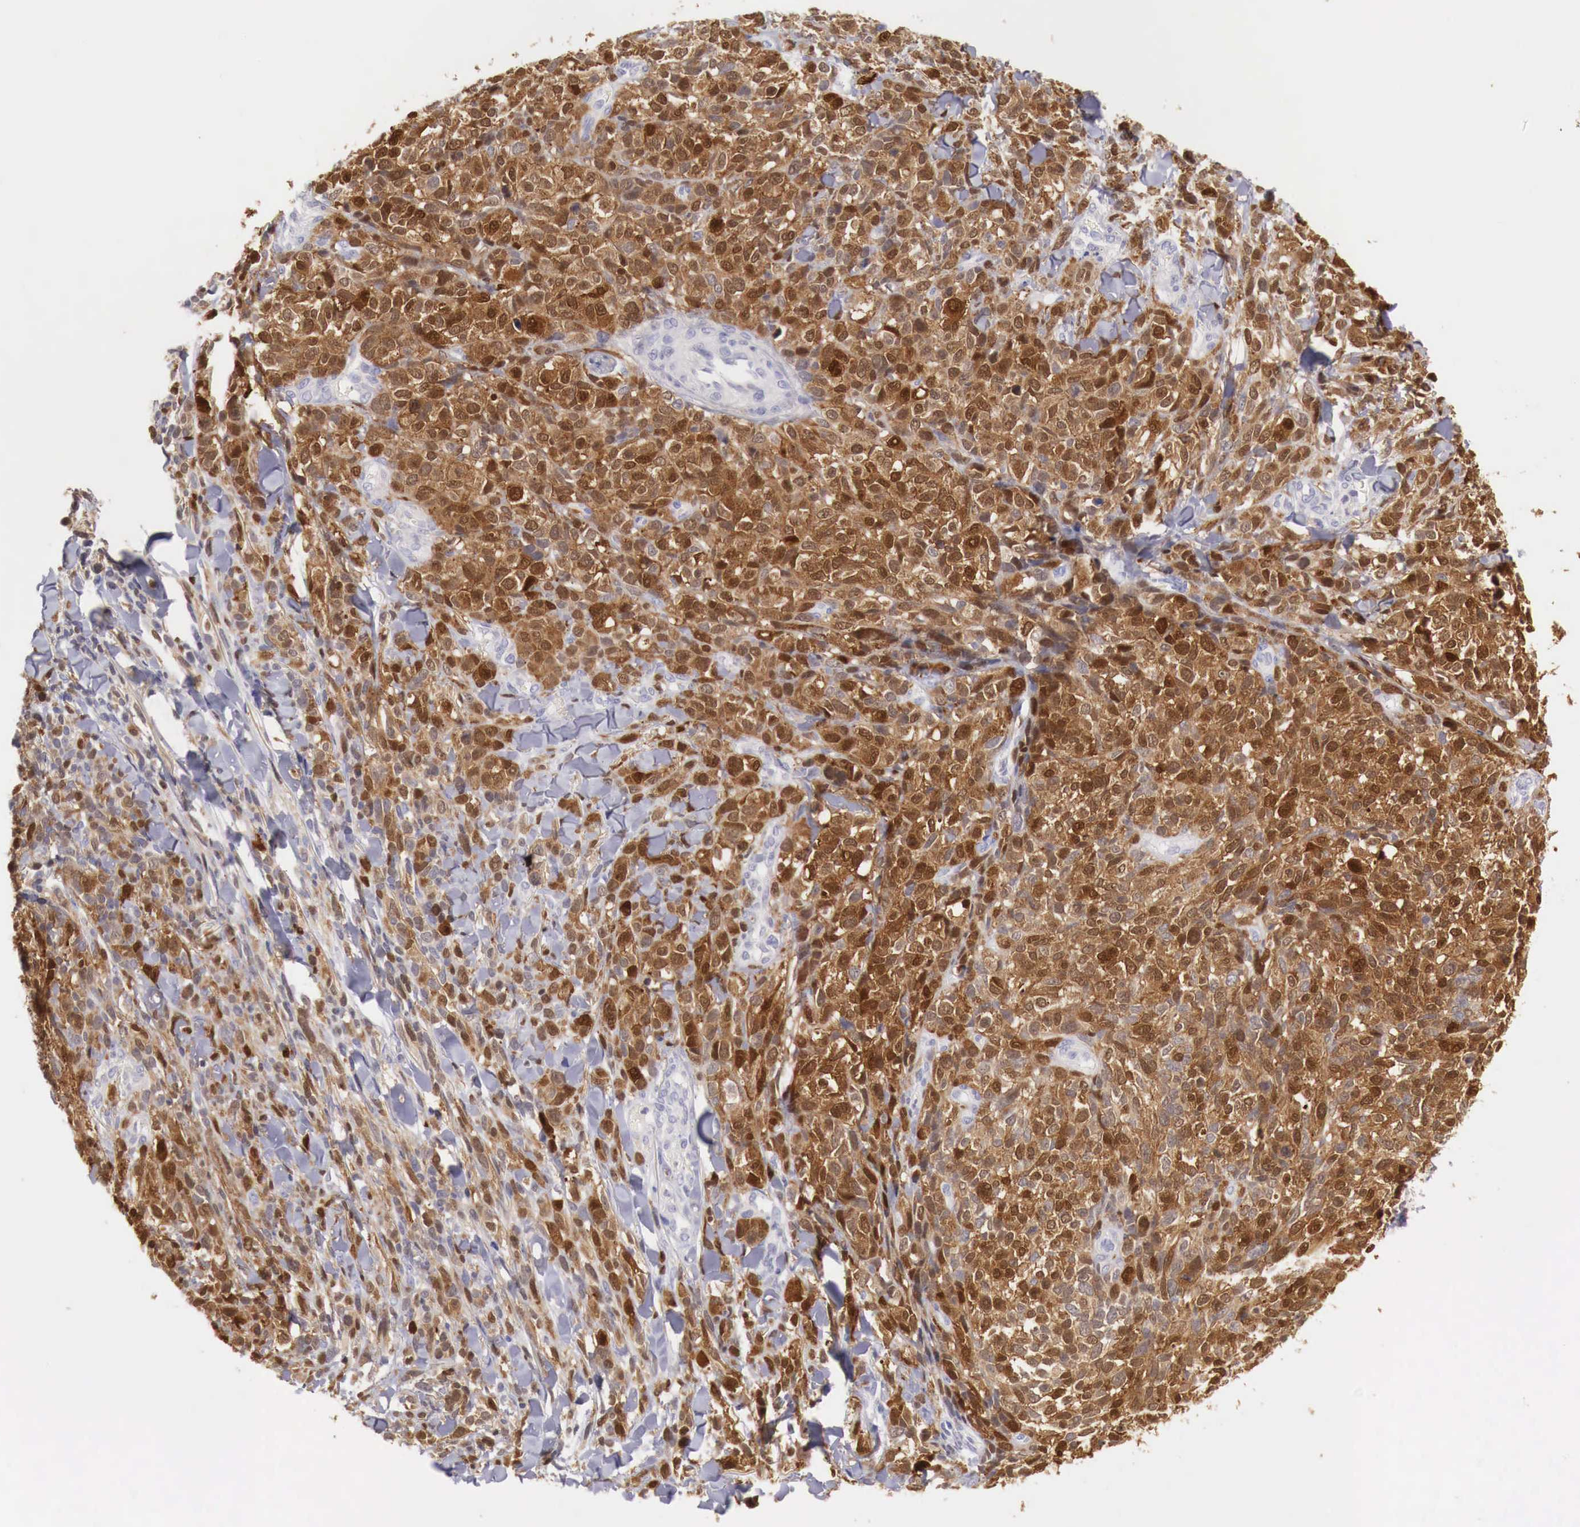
{"staining": {"intensity": "moderate", "quantity": "25%-75%", "location": "cytoplasmic/membranous"}, "tissue": "melanoma", "cell_type": "Tumor cells", "image_type": "cancer", "snomed": [{"axis": "morphology", "description": "Malignant melanoma, NOS"}, {"axis": "topography", "description": "Skin"}], "caption": "Immunohistochemical staining of malignant melanoma shows medium levels of moderate cytoplasmic/membranous protein positivity in about 25%-75% of tumor cells. The staining was performed using DAB (3,3'-diaminobenzidine) to visualize the protein expression in brown, while the nuclei were stained in blue with hematoxylin (Magnification: 20x).", "gene": "RENBP", "patient": {"sex": "female", "age": 85}}